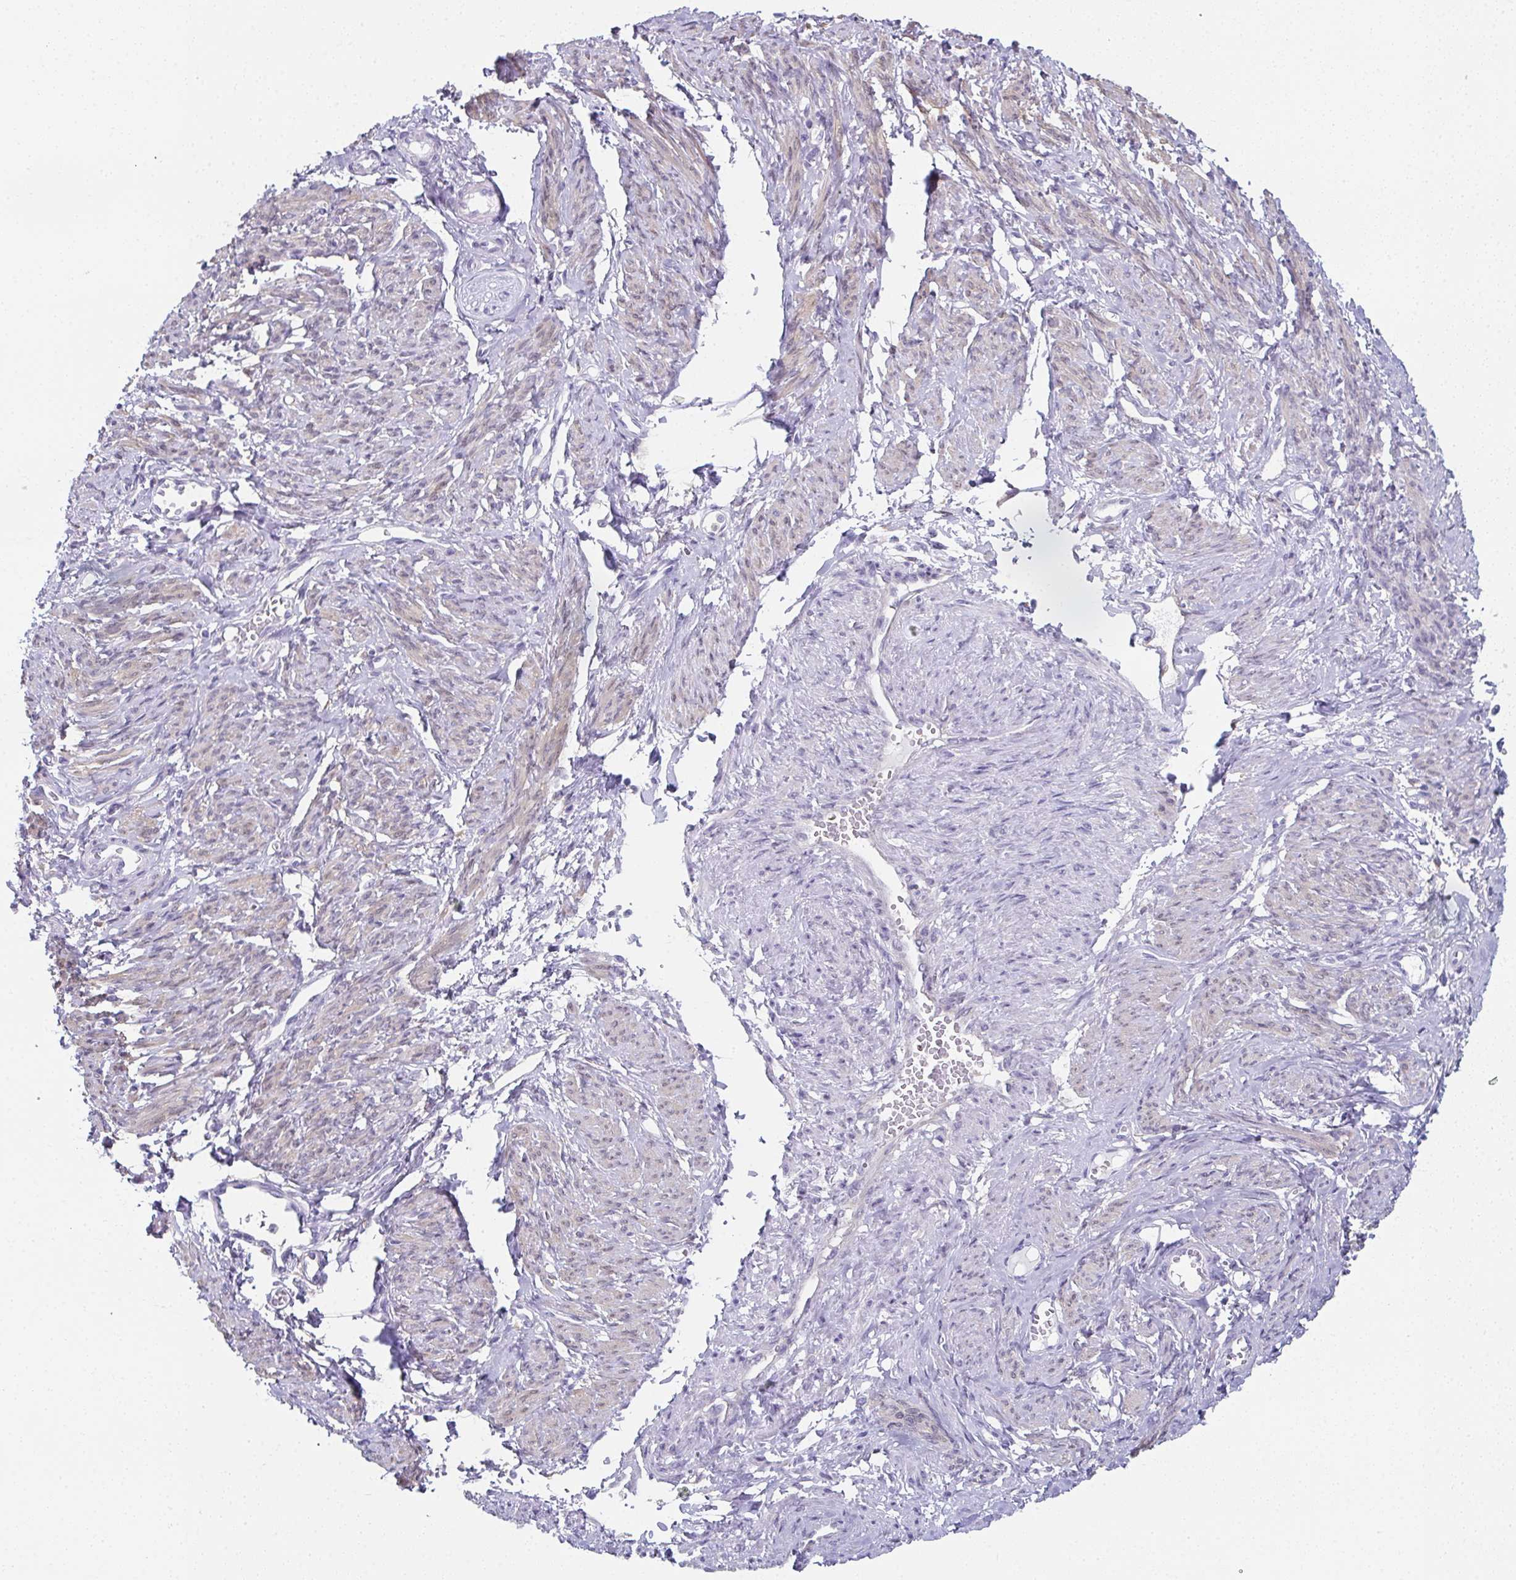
{"staining": {"intensity": "weak", "quantity": "<25%", "location": "cytoplasmic/membranous"}, "tissue": "smooth muscle", "cell_type": "Smooth muscle cells", "image_type": "normal", "snomed": [{"axis": "morphology", "description": "Normal tissue, NOS"}, {"axis": "topography", "description": "Smooth muscle"}], "caption": "Smooth muscle cells show no significant staining in benign smooth muscle. (DAB (3,3'-diaminobenzidine) immunohistochemistry visualized using brightfield microscopy, high magnification).", "gene": "RBP1", "patient": {"sex": "female", "age": 65}}